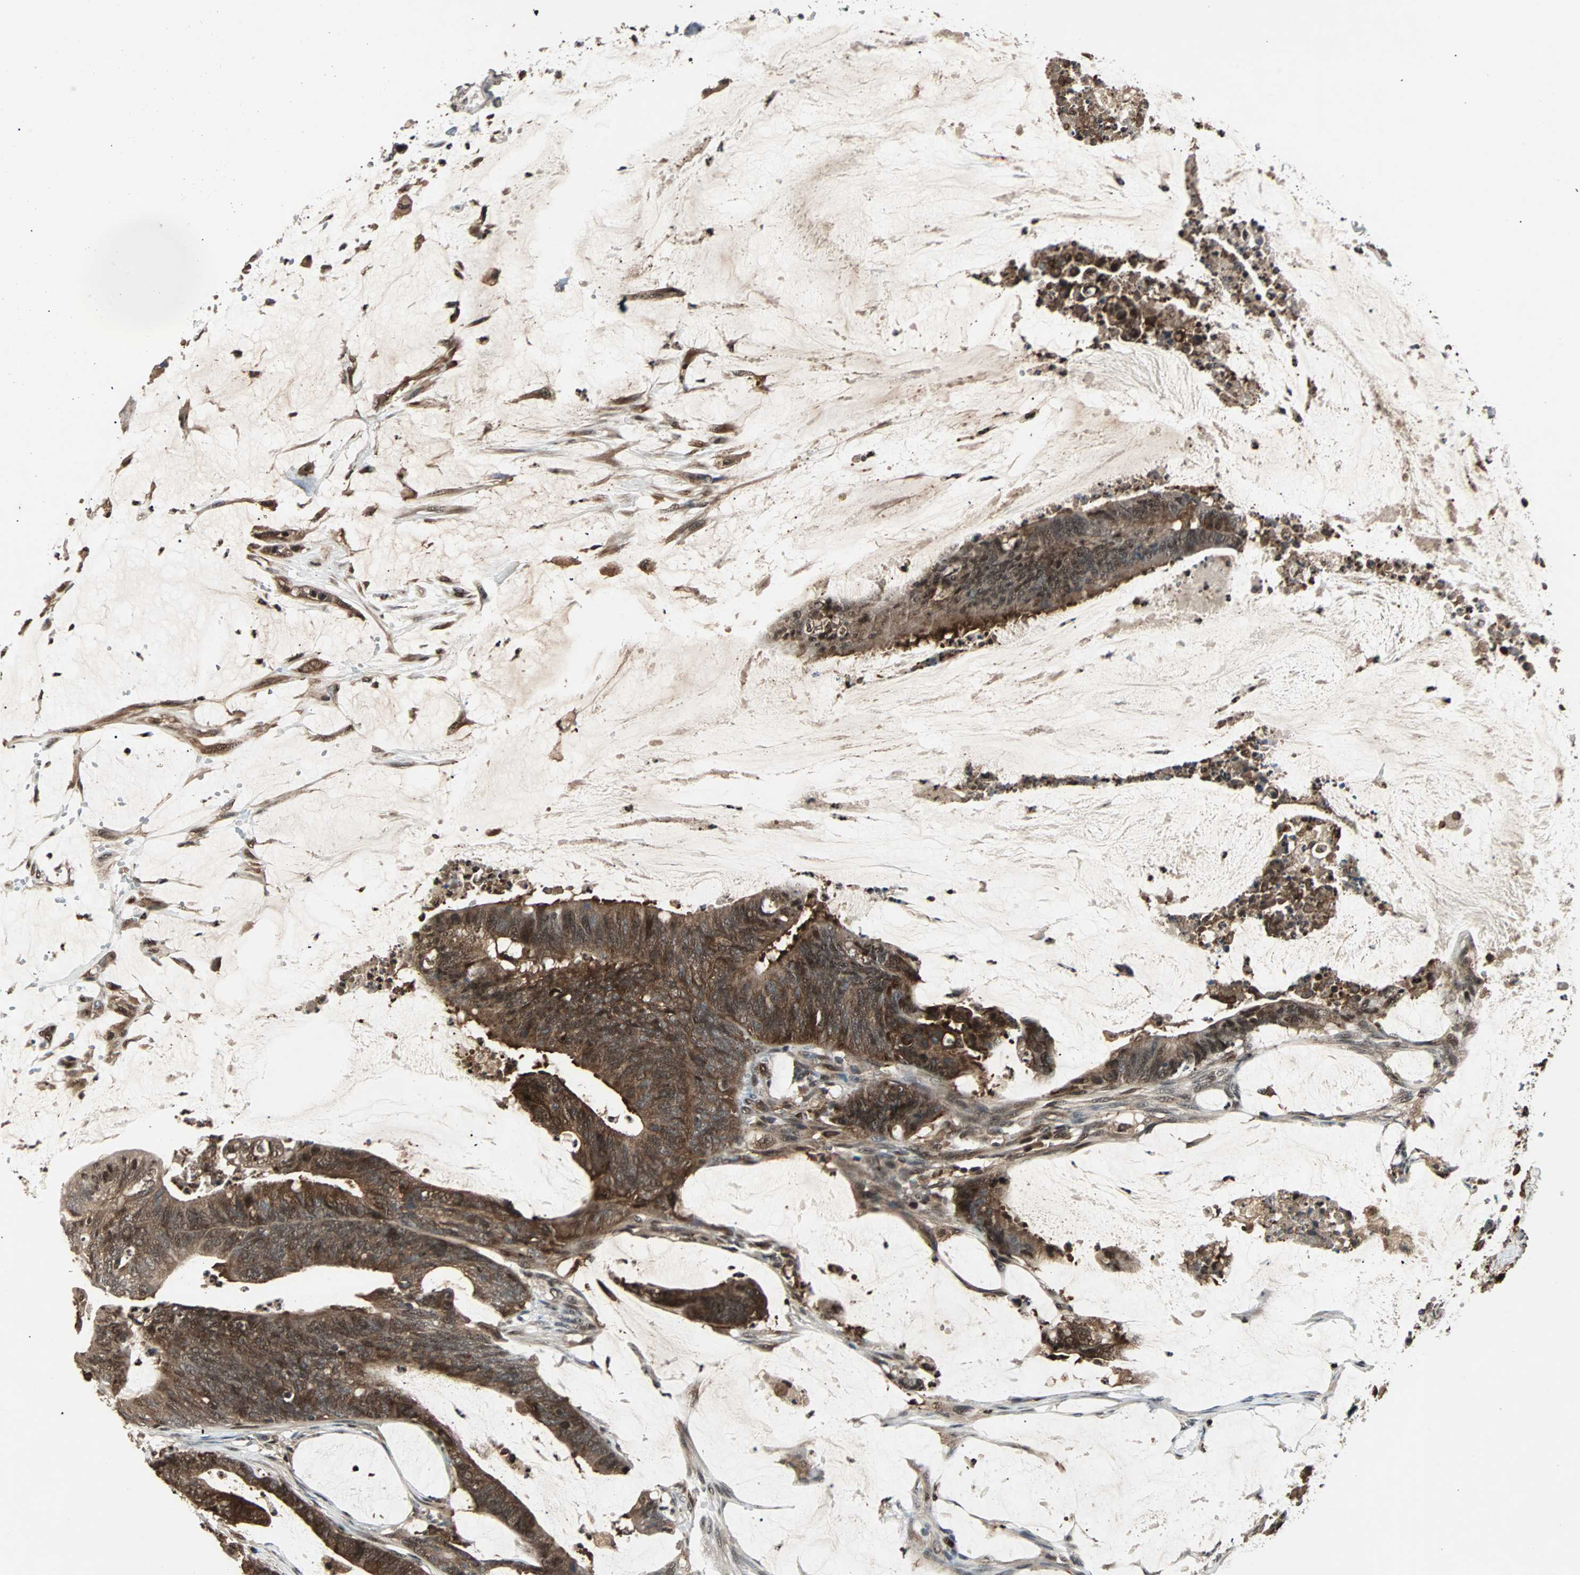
{"staining": {"intensity": "strong", "quantity": ">75%", "location": "cytoplasmic/membranous,nuclear"}, "tissue": "colorectal cancer", "cell_type": "Tumor cells", "image_type": "cancer", "snomed": [{"axis": "morphology", "description": "Adenocarcinoma, NOS"}, {"axis": "topography", "description": "Rectum"}], "caption": "The micrograph reveals staining of colorectal cancer, revealing strong cytoplasmic/membranous and nuclear protein positivity (brown color) within tumor cells.", "gene": "ACLY", "patient": {"sex": "female", "age": 66}}